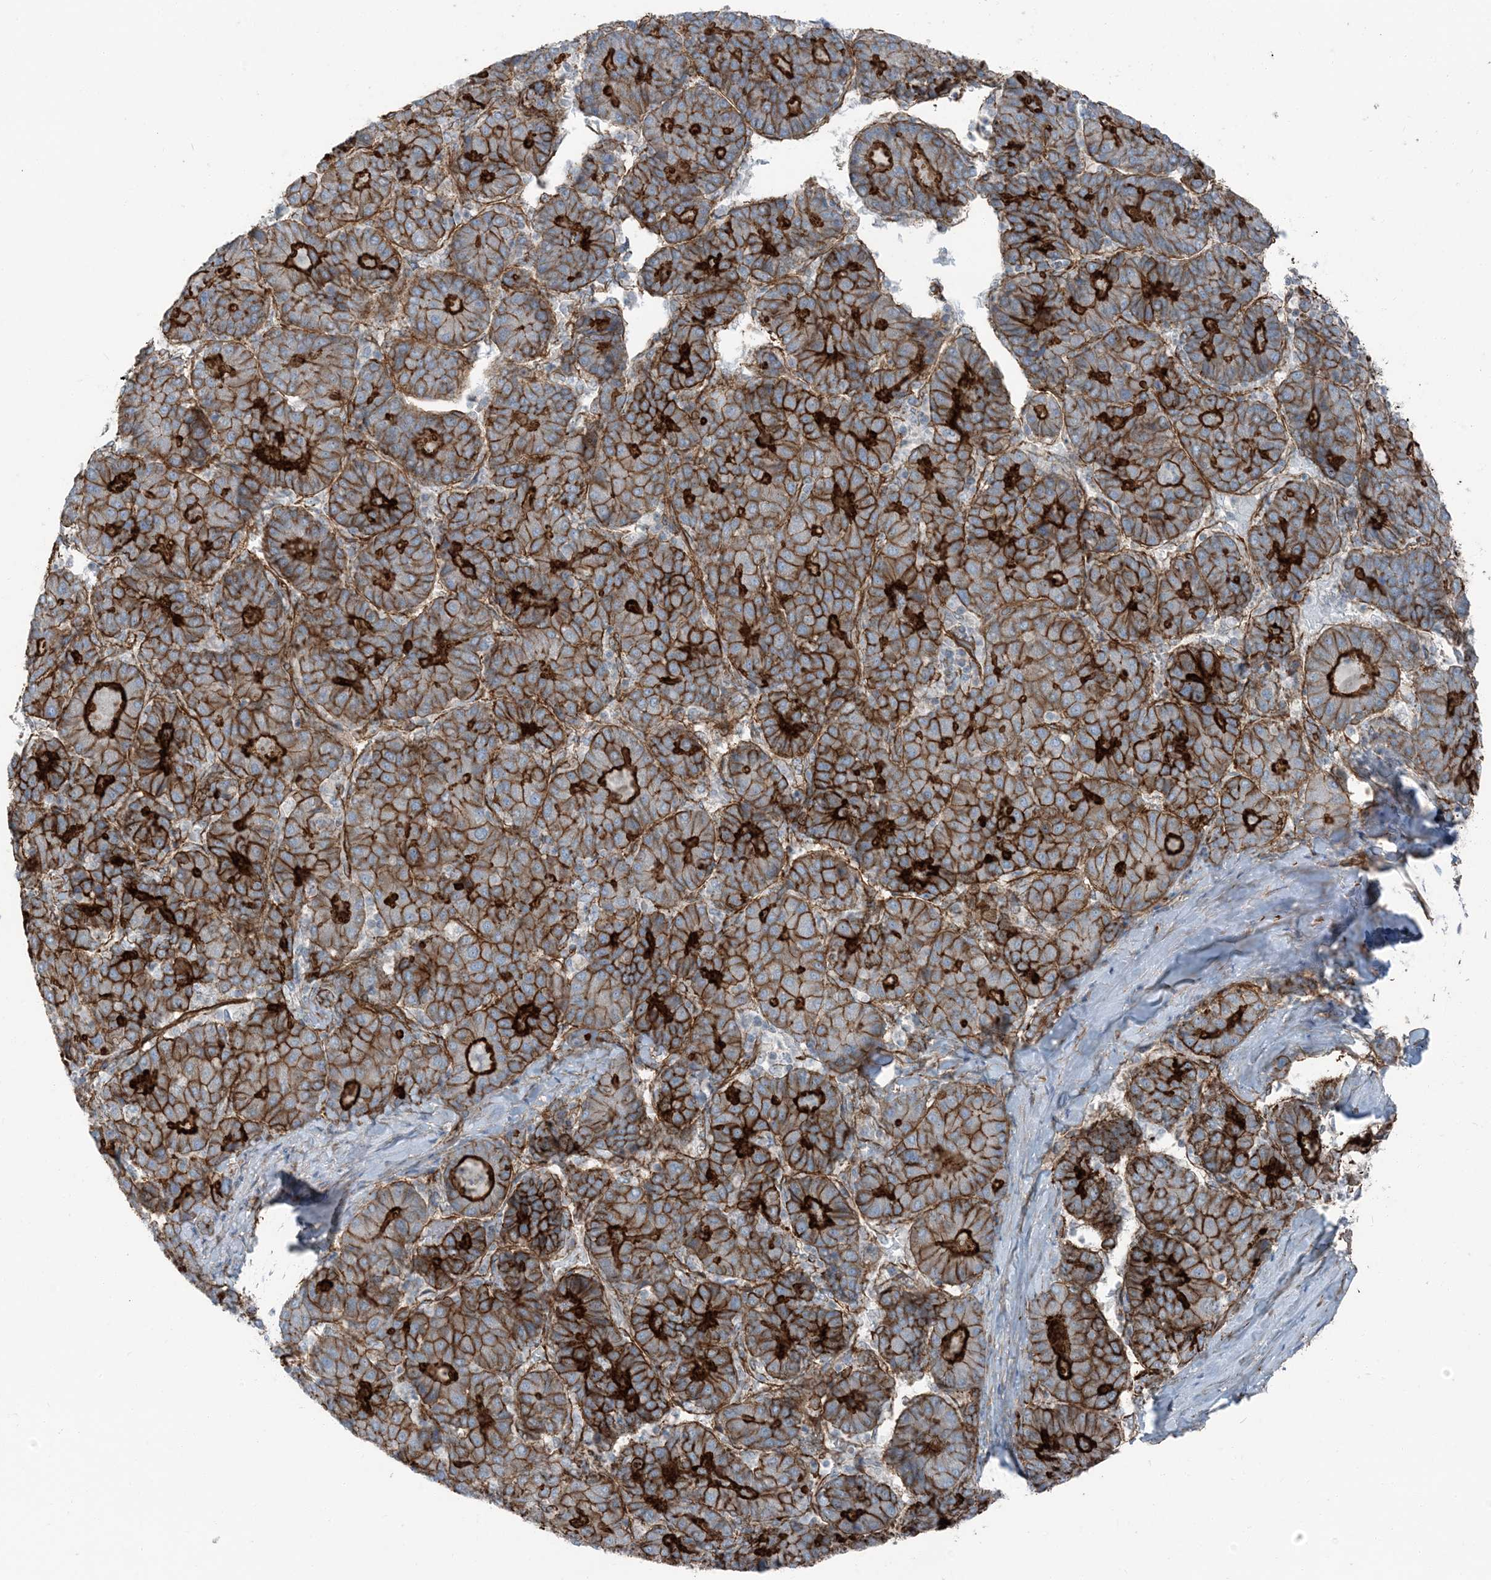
{"staining": {"intensity": "strong", "quantity": ">75%", "location": "cytoplasmic/membranous"}, "tissue": "liver cancer", "cell_type": "Tumor cells", "image_type": "cancer", "snomed": [{"axis": "morphology", "description": "Carcinoma, Hepatocellular, NOS"}, {"axis": "topography", "description": "Liver"}], "caption": "Tumor cells exhibit high levels of strong cytoplasmic/membranous expression in about >75% of cells in liver hepatocellular carcinoma.", "gene": "ZFP90", "patient": {"sex": "male", "age": 65}}